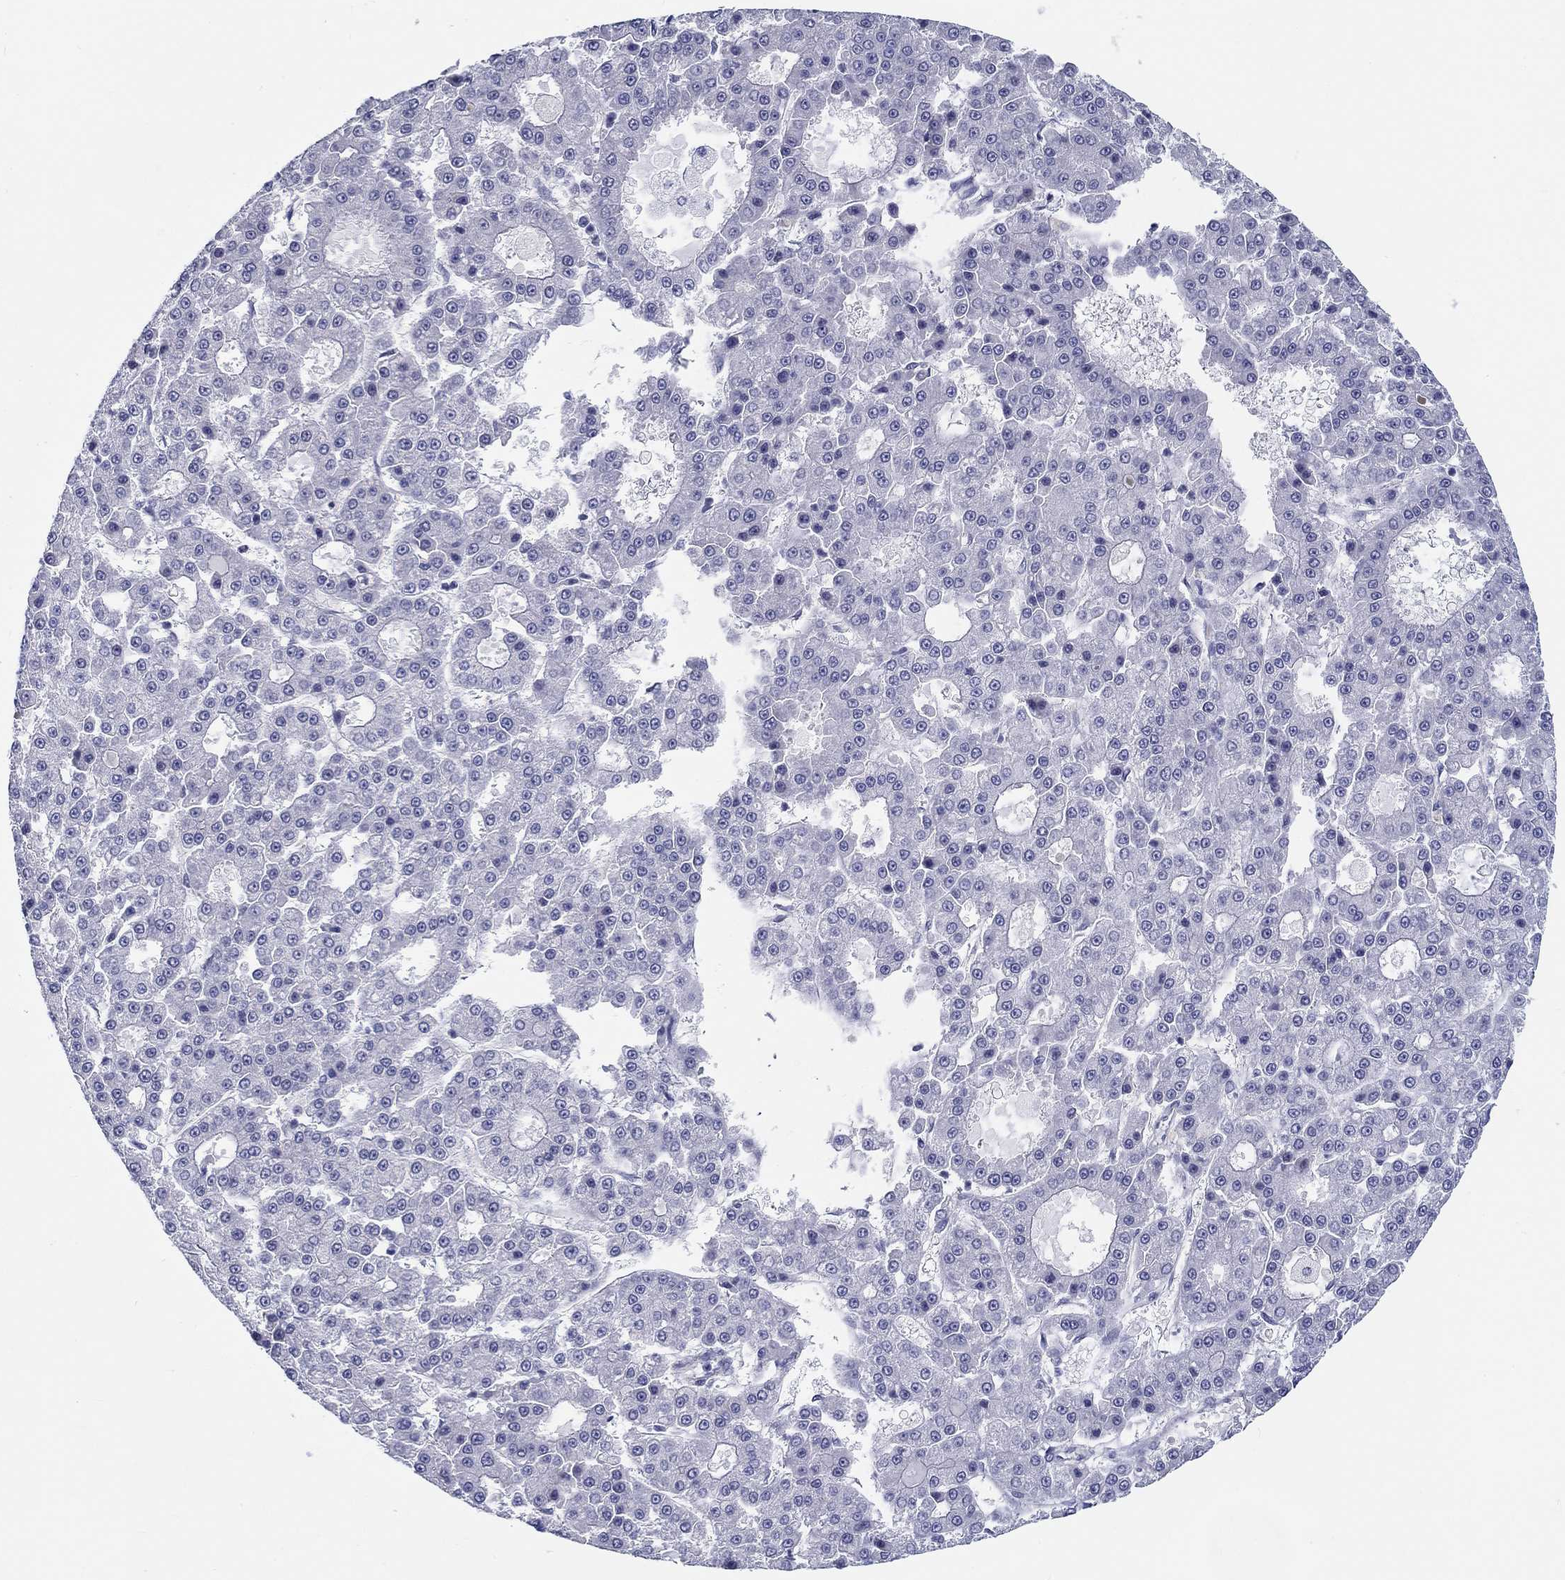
{"staining": {"intensity": "negative", "quantity": "none", "location": "none"}, "tissue": "liver cancer", "cell_type": "Tumor cells", "image_type": "cancer", "snomed": [{"axis": "morphology", "description": "Carcinoma, Hepatocellular, NOS"}, {"axis": "topography", "description": "Liver"}], "caption": "Tumor cells show no significant protein expression in hepatocellular carcinoma (liver).", "gene": "CRYGD", "patient": {"sex": "male", "age": 70}}